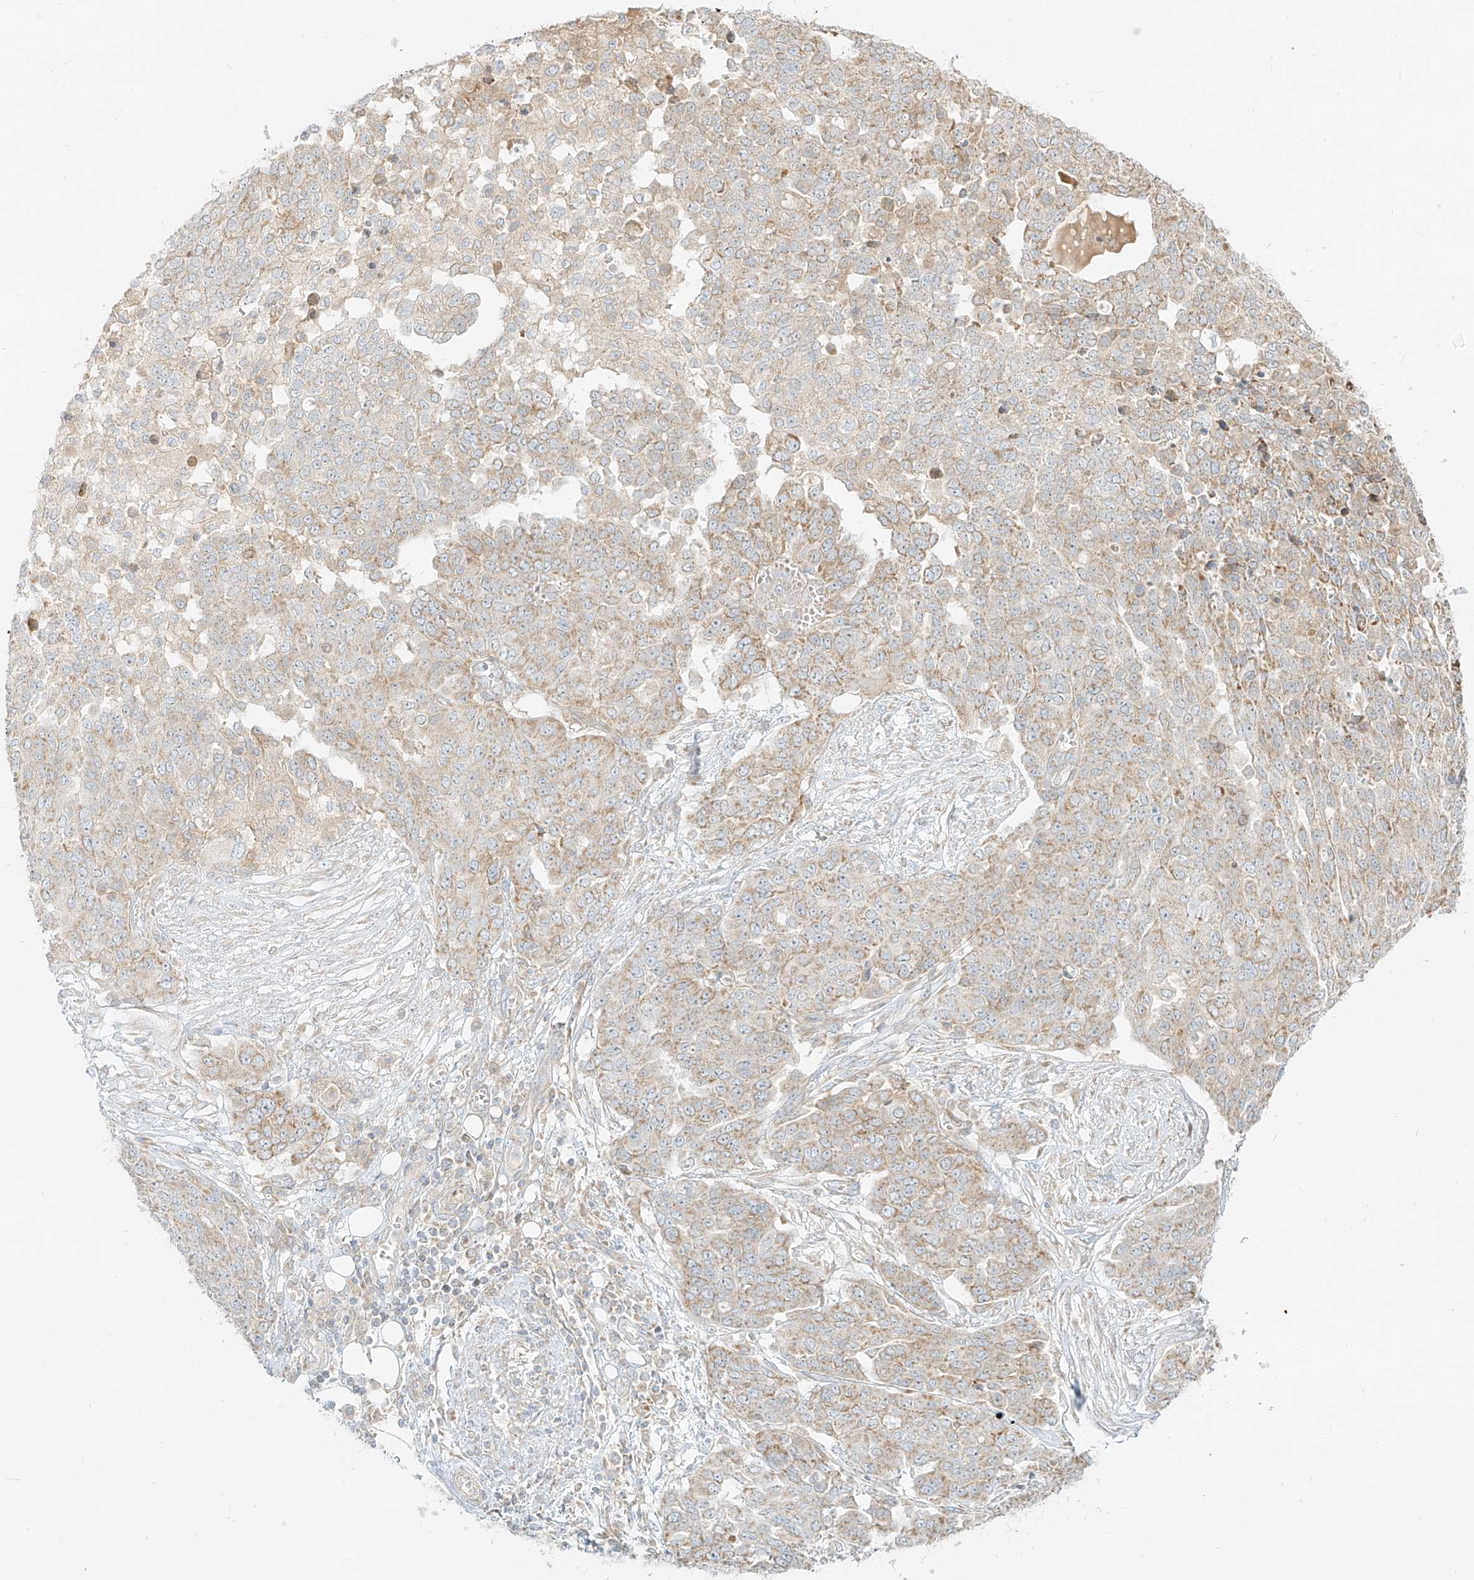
{"staining": {"intensity": "weak", "quantity": "25%-75%", "location": "cytoplasmic/membranous"}, "tissue": "ovarian cancer", "cell_type": "Tumor cells", "image_type": "cancer", "snomed": [{"axis": "morphology", "description": "Cystadenocarcinoma, serous, NOS"}, {"axis": "topography", "description": "Soft tissue"}, {"axis": "topography", "description": "Ovary"}], "caption": "Ovarian cancer tissue reveals weak cytoplasmic/membranous staining in approximately 25%-75% of tumor cells, visualized by immunohistochemistry. (IHC, brightfield microscopy, high magnification).", "gene": "ZIM3", "patient": {"sex": "female", "age": 57}}